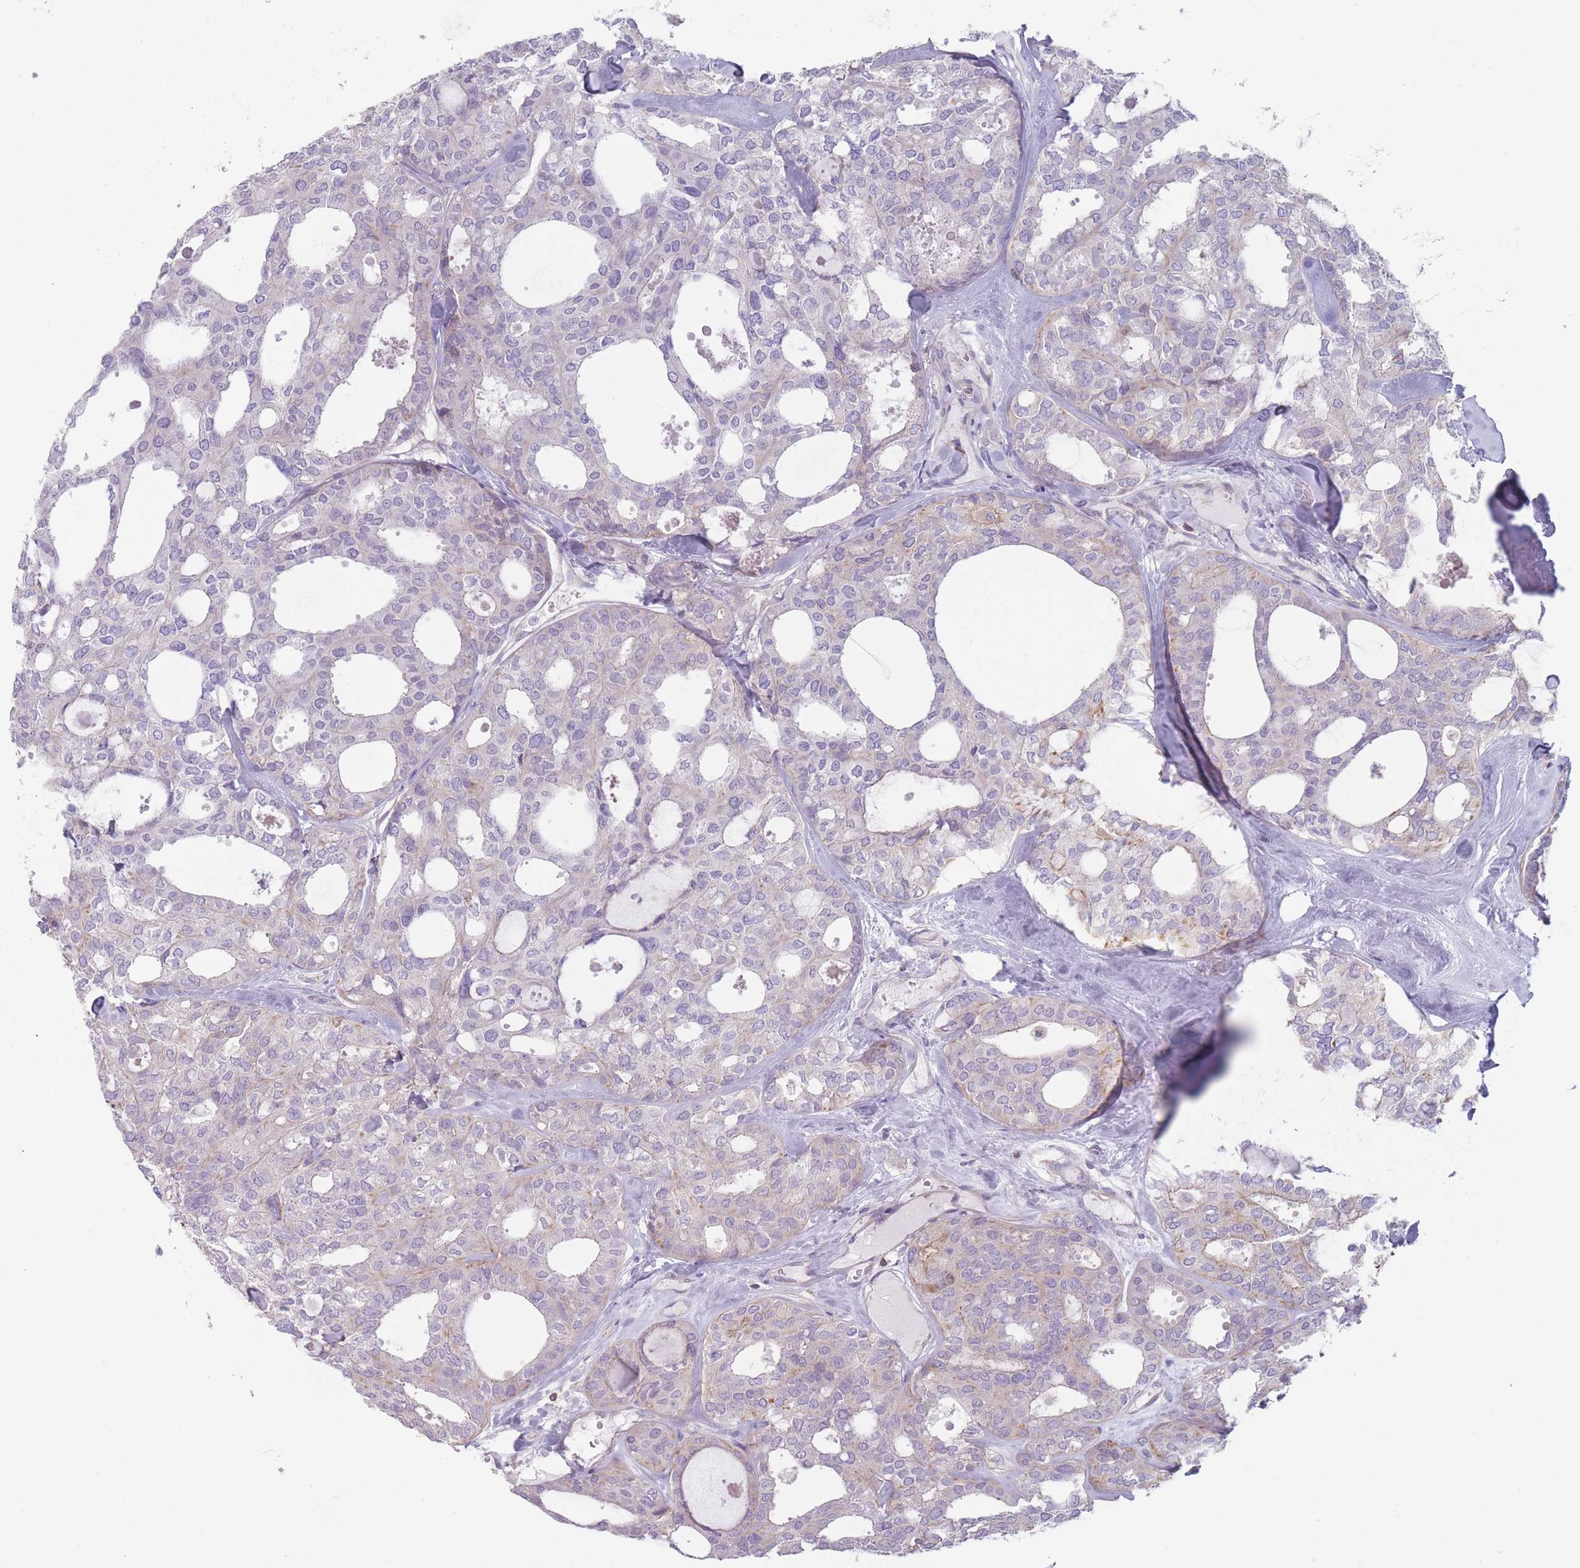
{"staining": {"intensity": "negative", "quantity": "none", "location": "none"}, "tissue": "thyroid cancer", "cell_type": "Tumor cells", "image_type": "cancer", "snomed": [{"axis": "morphology", "description": "Follicular adenoma carcinoma, NOS"}, {"axis": "topography", "description": "Thyroid gland"}], "caption": "Immunohistochemistry (IHC) photomicrograph of follicular adenoma carcinoma (thyroid) stained for a protein (brown), which shows no staining in tumor cells.", "gene": "HSBP1L1", "patient": {"sex": "male", "age": 75}}